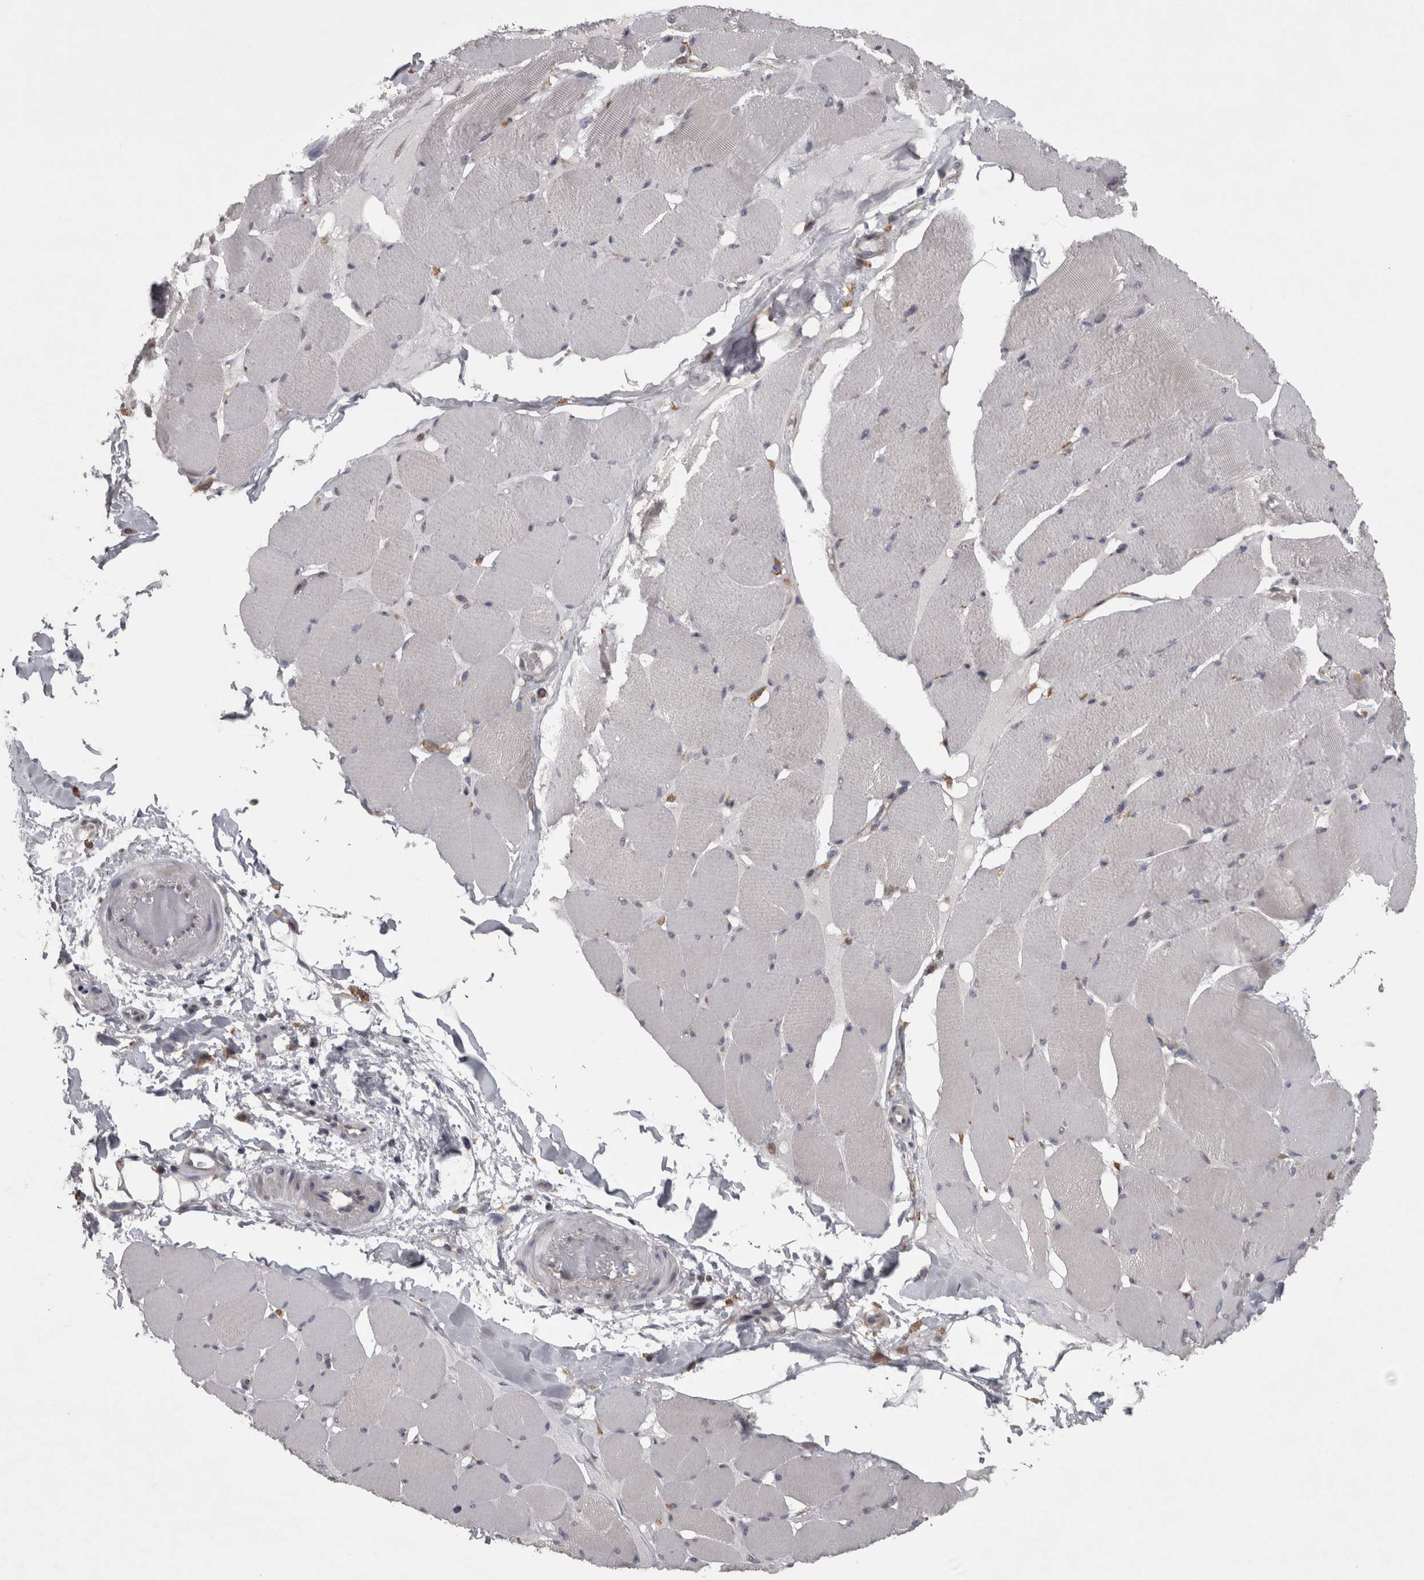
{"staining": {"intensity": "negative", "quantity": "none", "location": "none"}, "tissue": "skeletal muscle", "cell_type": "Myocytes", "image_type": "normal", "snomed": [{"axis": "morphology", "description": "Normal tissue, NOS"}, {"axis": "topography", "description": "Skin"}, {"axis": "topography", "description": "Skeletal muscle"}], "caption": "Skeletal muscle stained for a protein using IHC demonstrates no staining myocytes.", "gene": "PRKCI", "patient": {"sex": "male", "age": 83}}